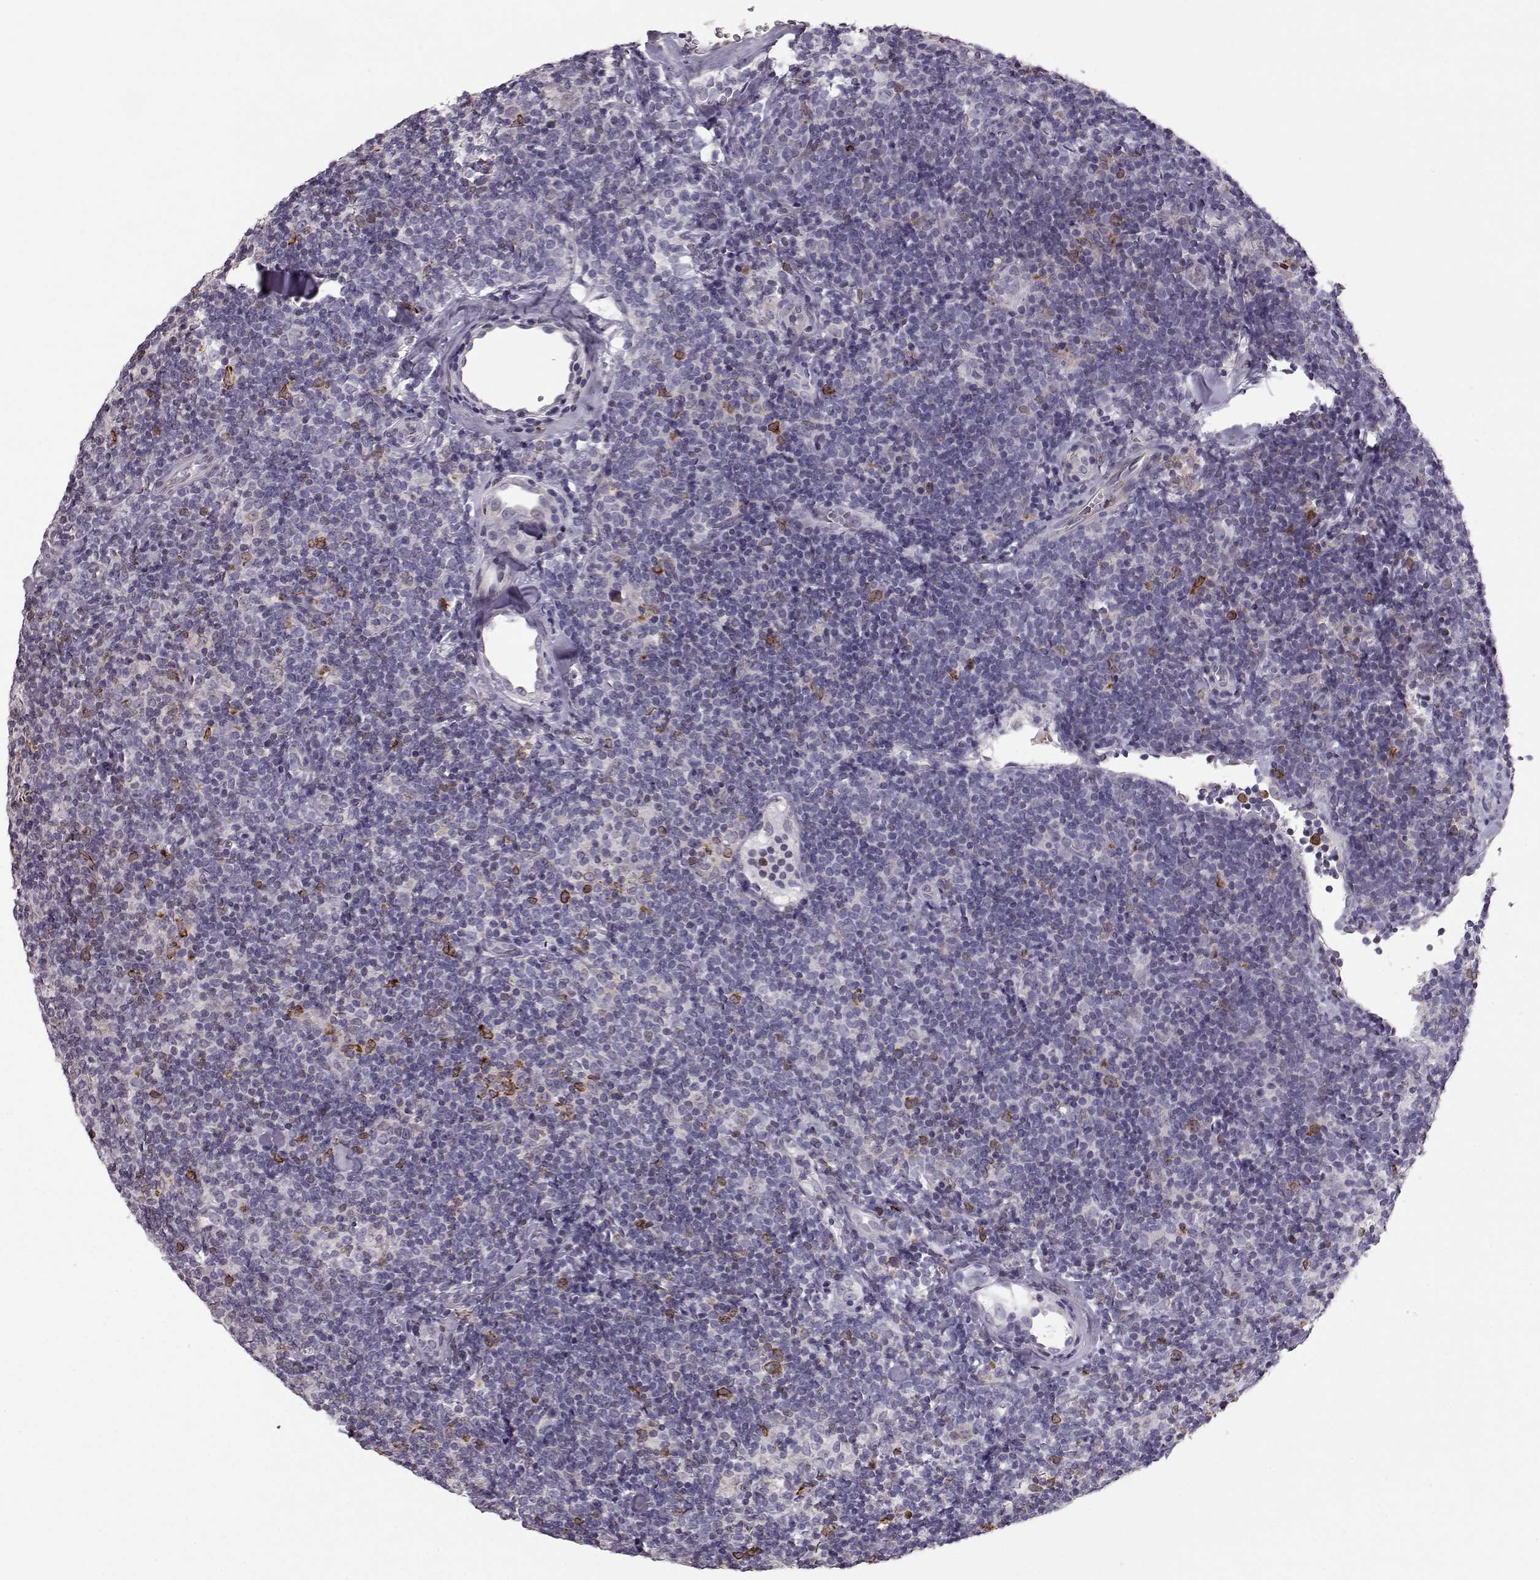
{"staining": {"intensity": "negative", "quantity": "none", "location": "none"}, "tissue": "lymphoma", "cell_type": "Tumor cells", "image_type": "cancer", "snomed": [{"axis": "morphology", "description": "Malignant lymphoma, non-Hodgkin's type, Low grade"}, {"axis": "topography", "description": "Lymph node"}], "caption": "The histopathology image shows no significant expression in tumor cells of lymphoma. The staining is performed using DAB (3,3'-diaminobenzidine) brown chromogen with nuclei counter-stained in using hematoxylin.", "gene": "ELOVL5", "patient": {"sex": "female", "age": 56}}